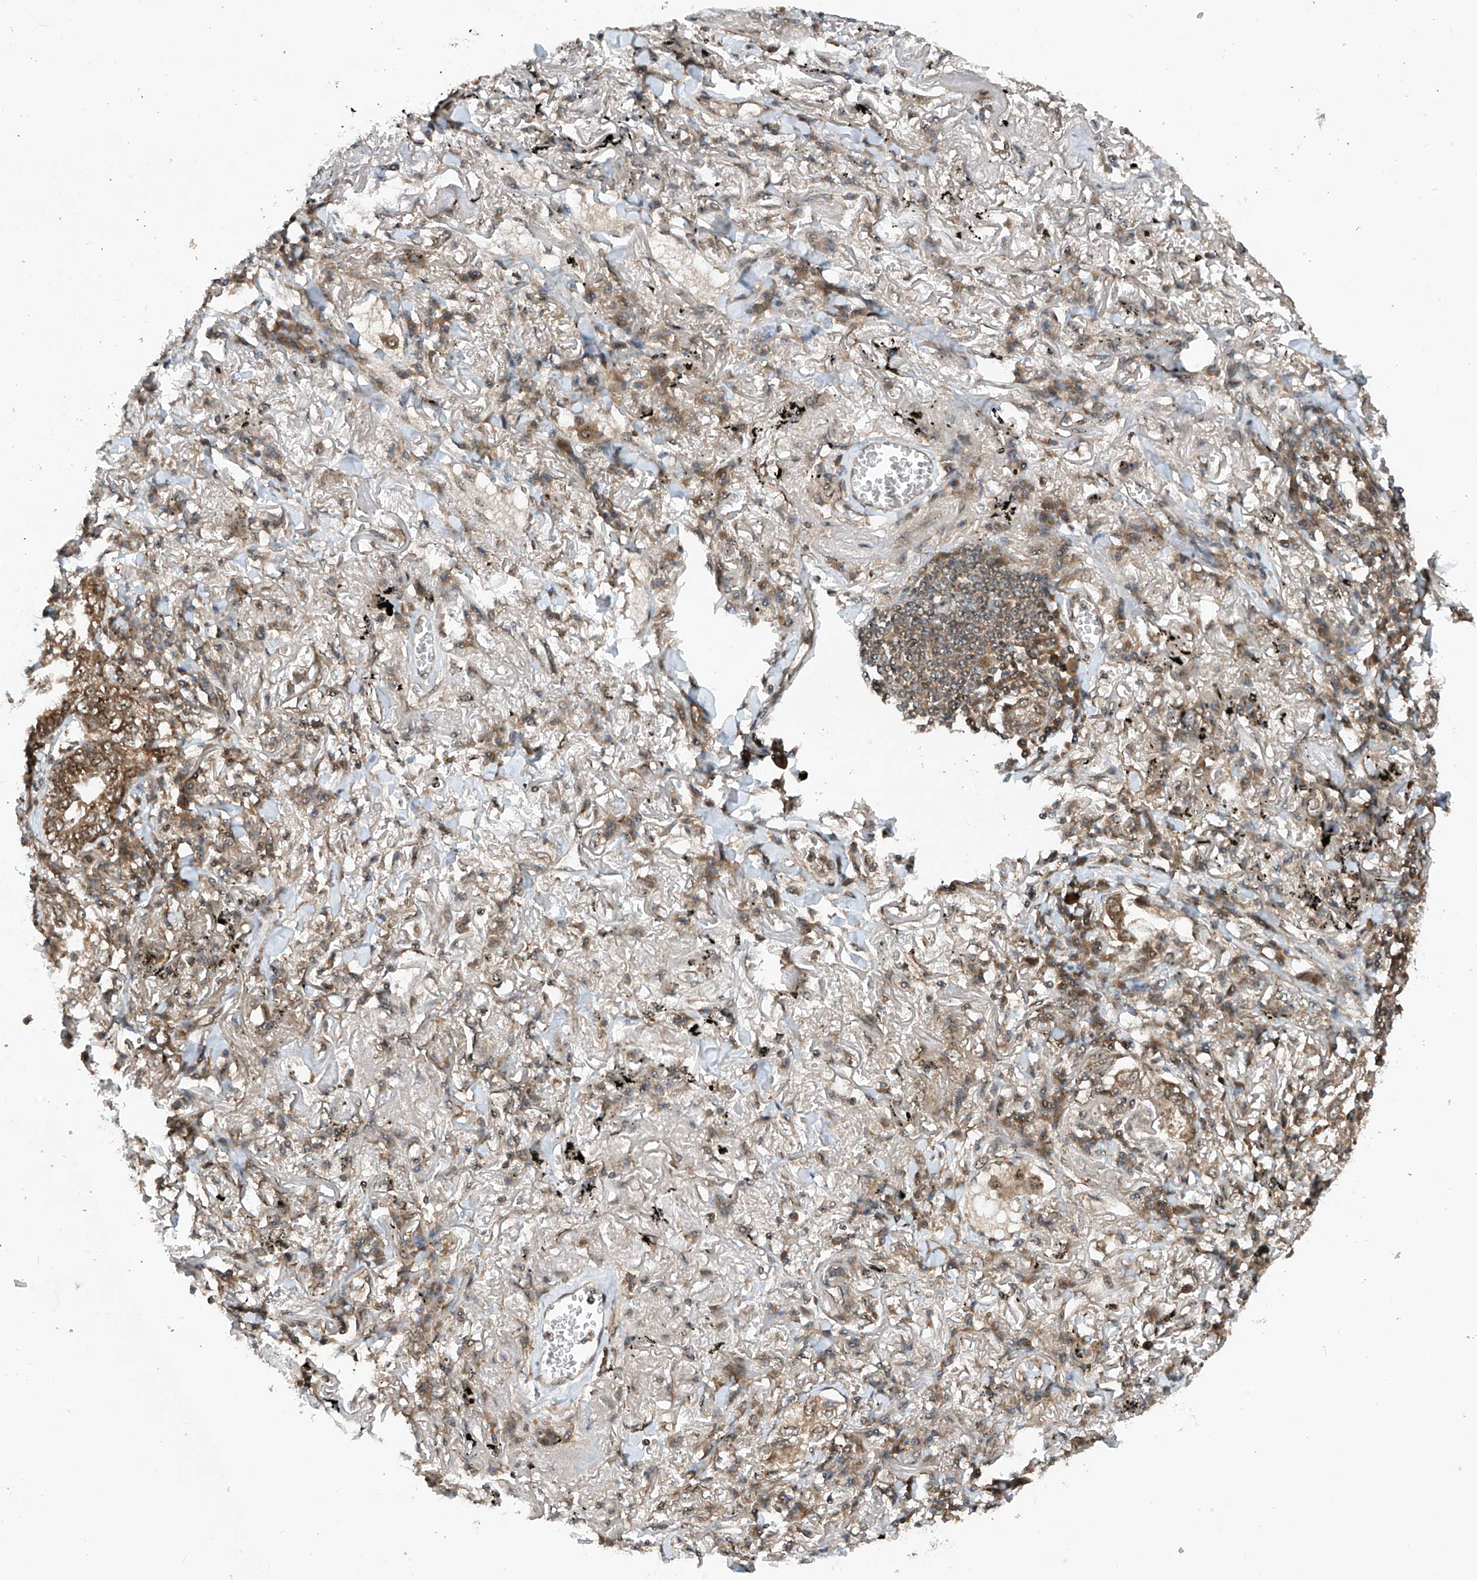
{"staining": {"intensity": "moderate", "quantity": ">75%", "location": "cytoplasmic/membranous,nuclear"}, "tissue": "lung cancer", "cell_type": "Tumor cells", "image_type": "cancer", "snomed": [{"axis": "morphology", "description": "Adenocarcinoma, NOS"}, {"axis": "topography", "description": "Lung"}], "caption": "Adenocarcinoma (lung) stained with DAB (3,3'-diaminobenzidine) immunohistochemistry reveals medium levels of moderate cytoplasmic/membranous and nuclear expression in about >75% of tumor cells.", "gene": "C1orf131", "patient": {"sex": "male", "age": 65}}